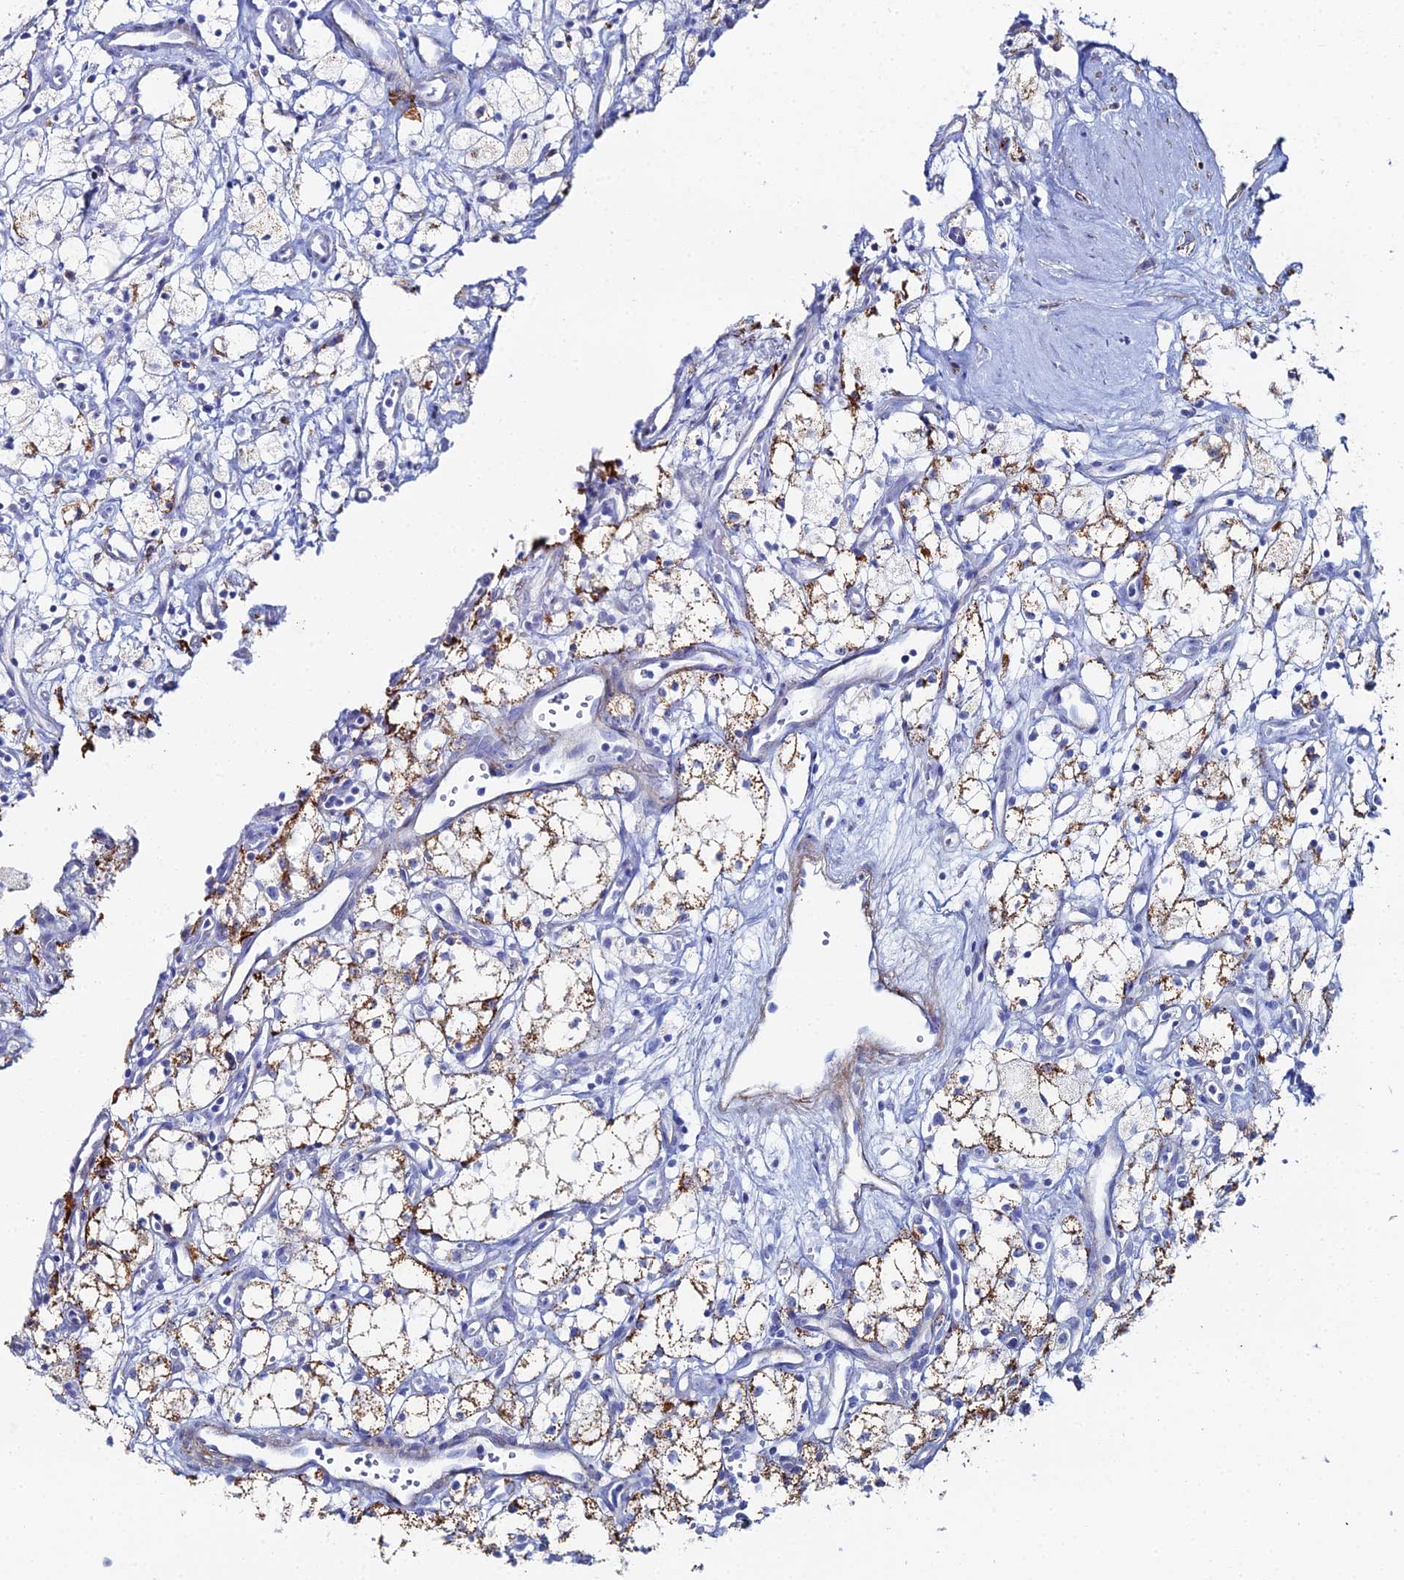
{"staining": {"intensity": "moderate", "quantity": "25%-75%", "location": "cytoplasmic/membranous"}, "tissue": "renal cancer", "cell_type": "Tumor cells", "image_type": "cancer", "snomed": [{"axis": "morphology", "description": "Adenocarcinoma, NOS"}, {"axis": "topography", "description": "Kidney"}], "caption": "Human renal cancer stained for a protein (brown) reveals moderate cytoplasmic/membranous positive expression in about 25%-75% of tumor cells.", "gene": "DHX34", "patient": {"sex": "male", "age": 59}}